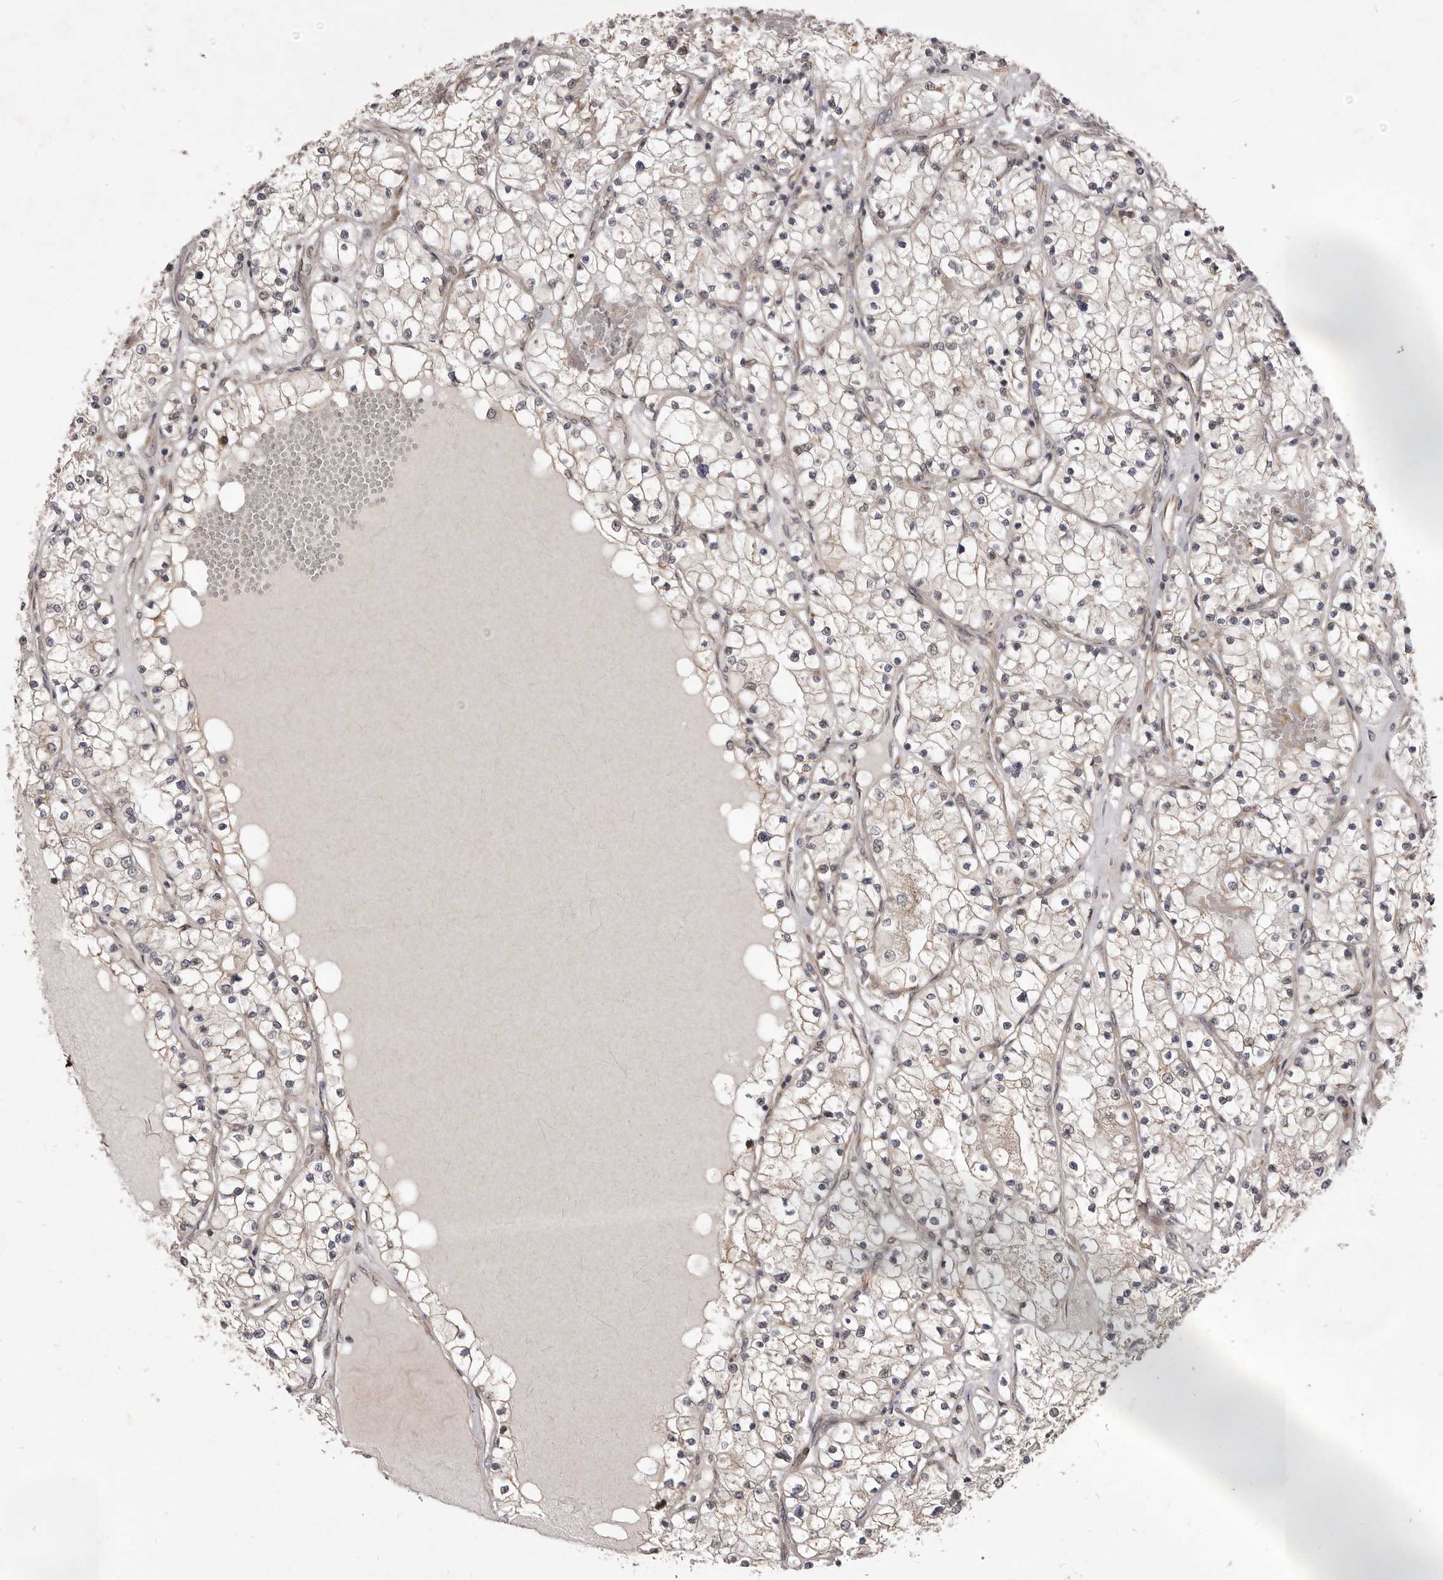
{"staining": {"intensity": "weak", "quantity": "25%-75%", "location": "cytoplasmic/membranous"}, "tissue": "renal cancer", "cell_type": "Tumor cells", "image_type": "cancer", "snomed": [{"axis": "morphology", "description": "Normal tissue, NOS"}, {"axis": "morphology", "description": "Adenocarcinoma, NOS"}, {"axis": "topography", "description": "Kidney"}], "caption": "High-power microscopy captured an IHC image of renal adenocarcinoma, revealing weak cytoplasmic/membranous expression in about 25%-75% of tumor cells.", "gene": "TBC1D8B", "patient": {"sex": "male", "age": 68}}